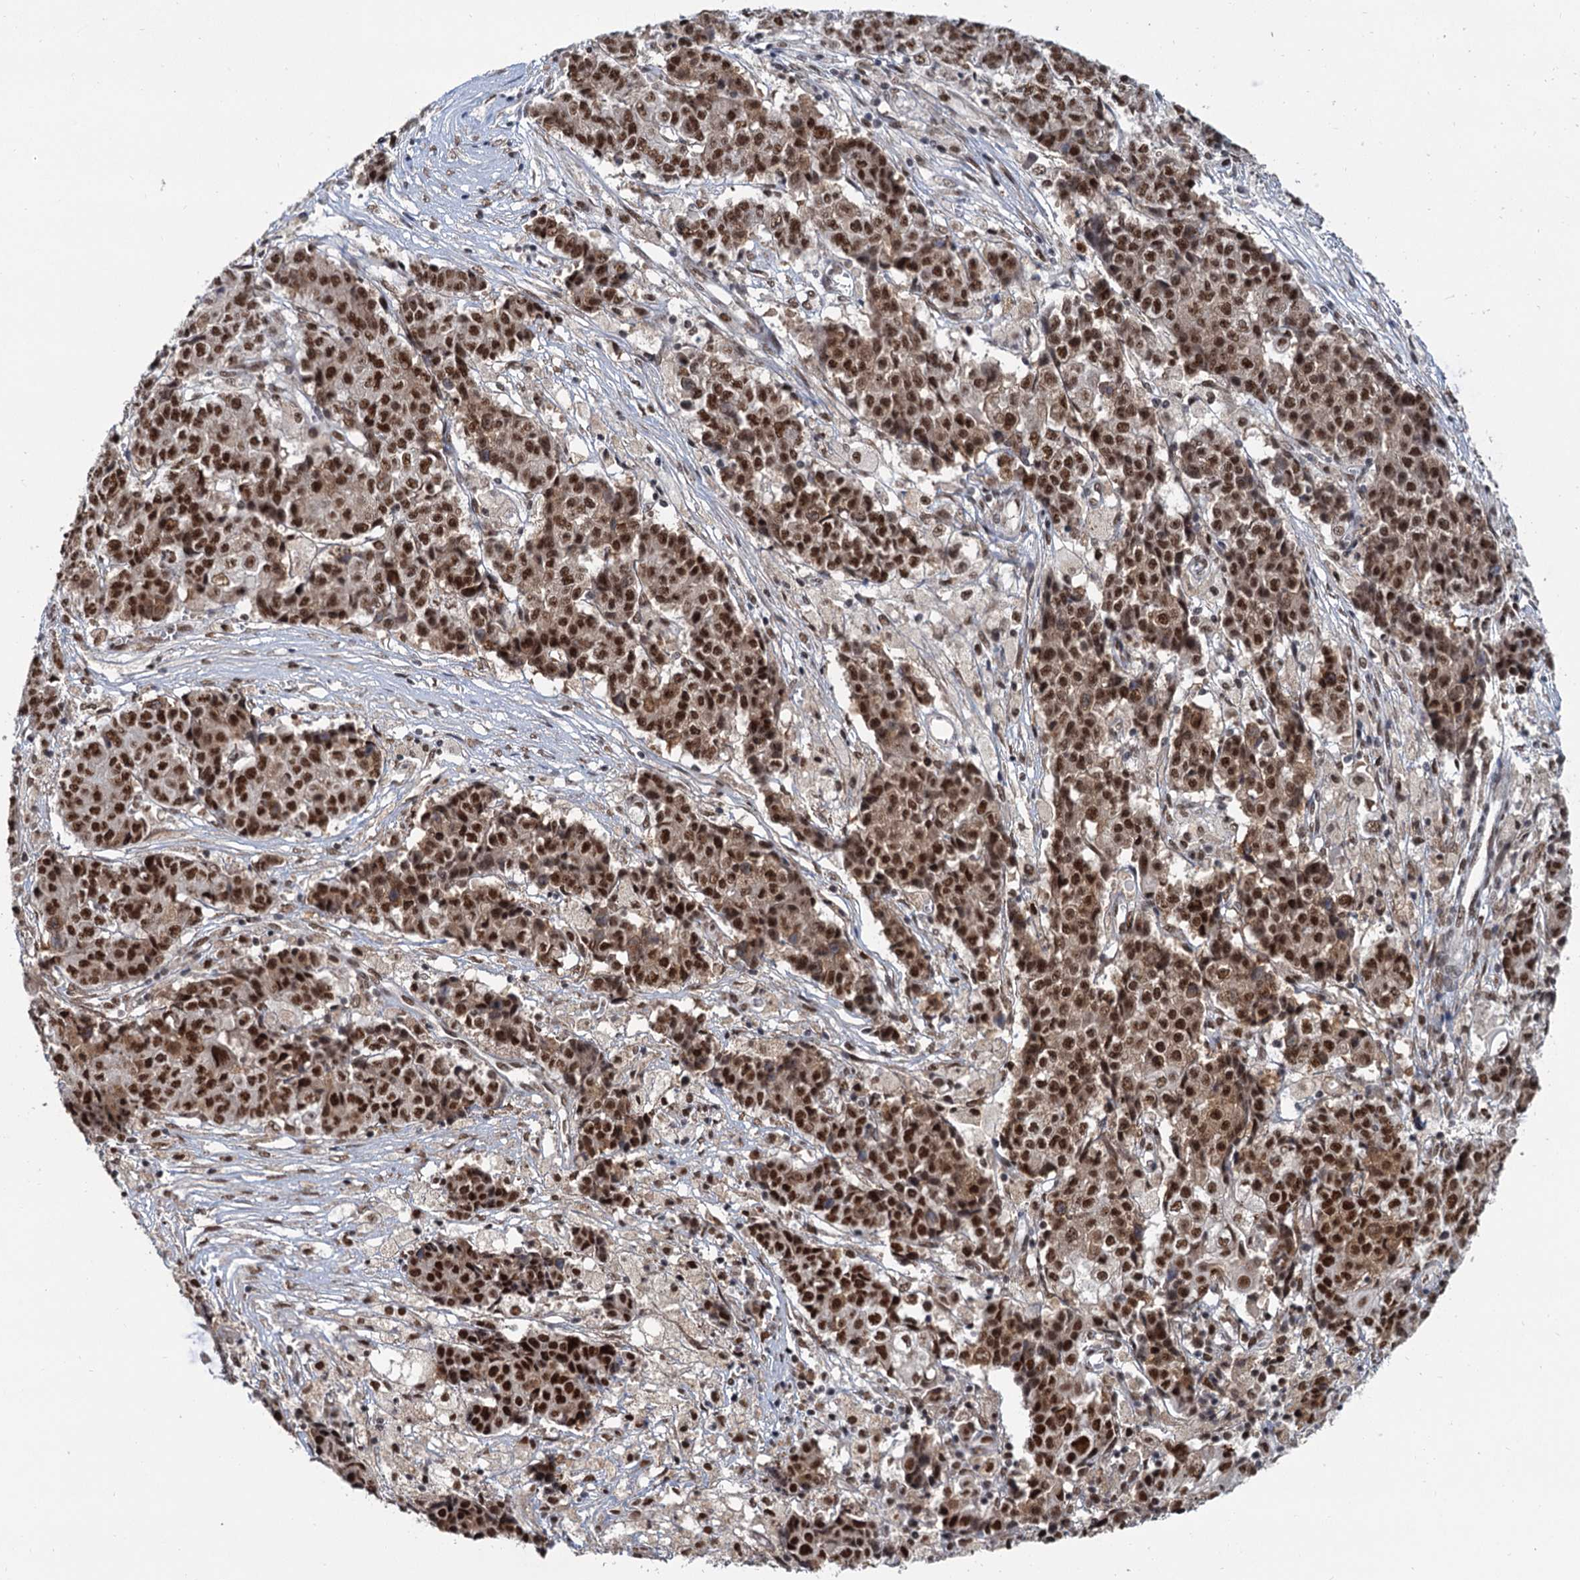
{"staining": {"intensity": "strong", "quantity": ">75%", "location": "nuclear"}, "tissue": "ovarian cancer", "cell_type": "Tumor cells", "image_type": "cancer", "snomed": [{"axis": "morphology", "description": "Carcinoma, endometroid"}, {"axis": "topography", "description": "Ovary"}], "caption": "This is a photomicrograph of immunohistochemistry (IHC) staining of ovarian cancer, which shows strong expression in the nuclear of tumor cells.", "gene": "WBP4", "patient": {"sex": "female", "age": 42}}